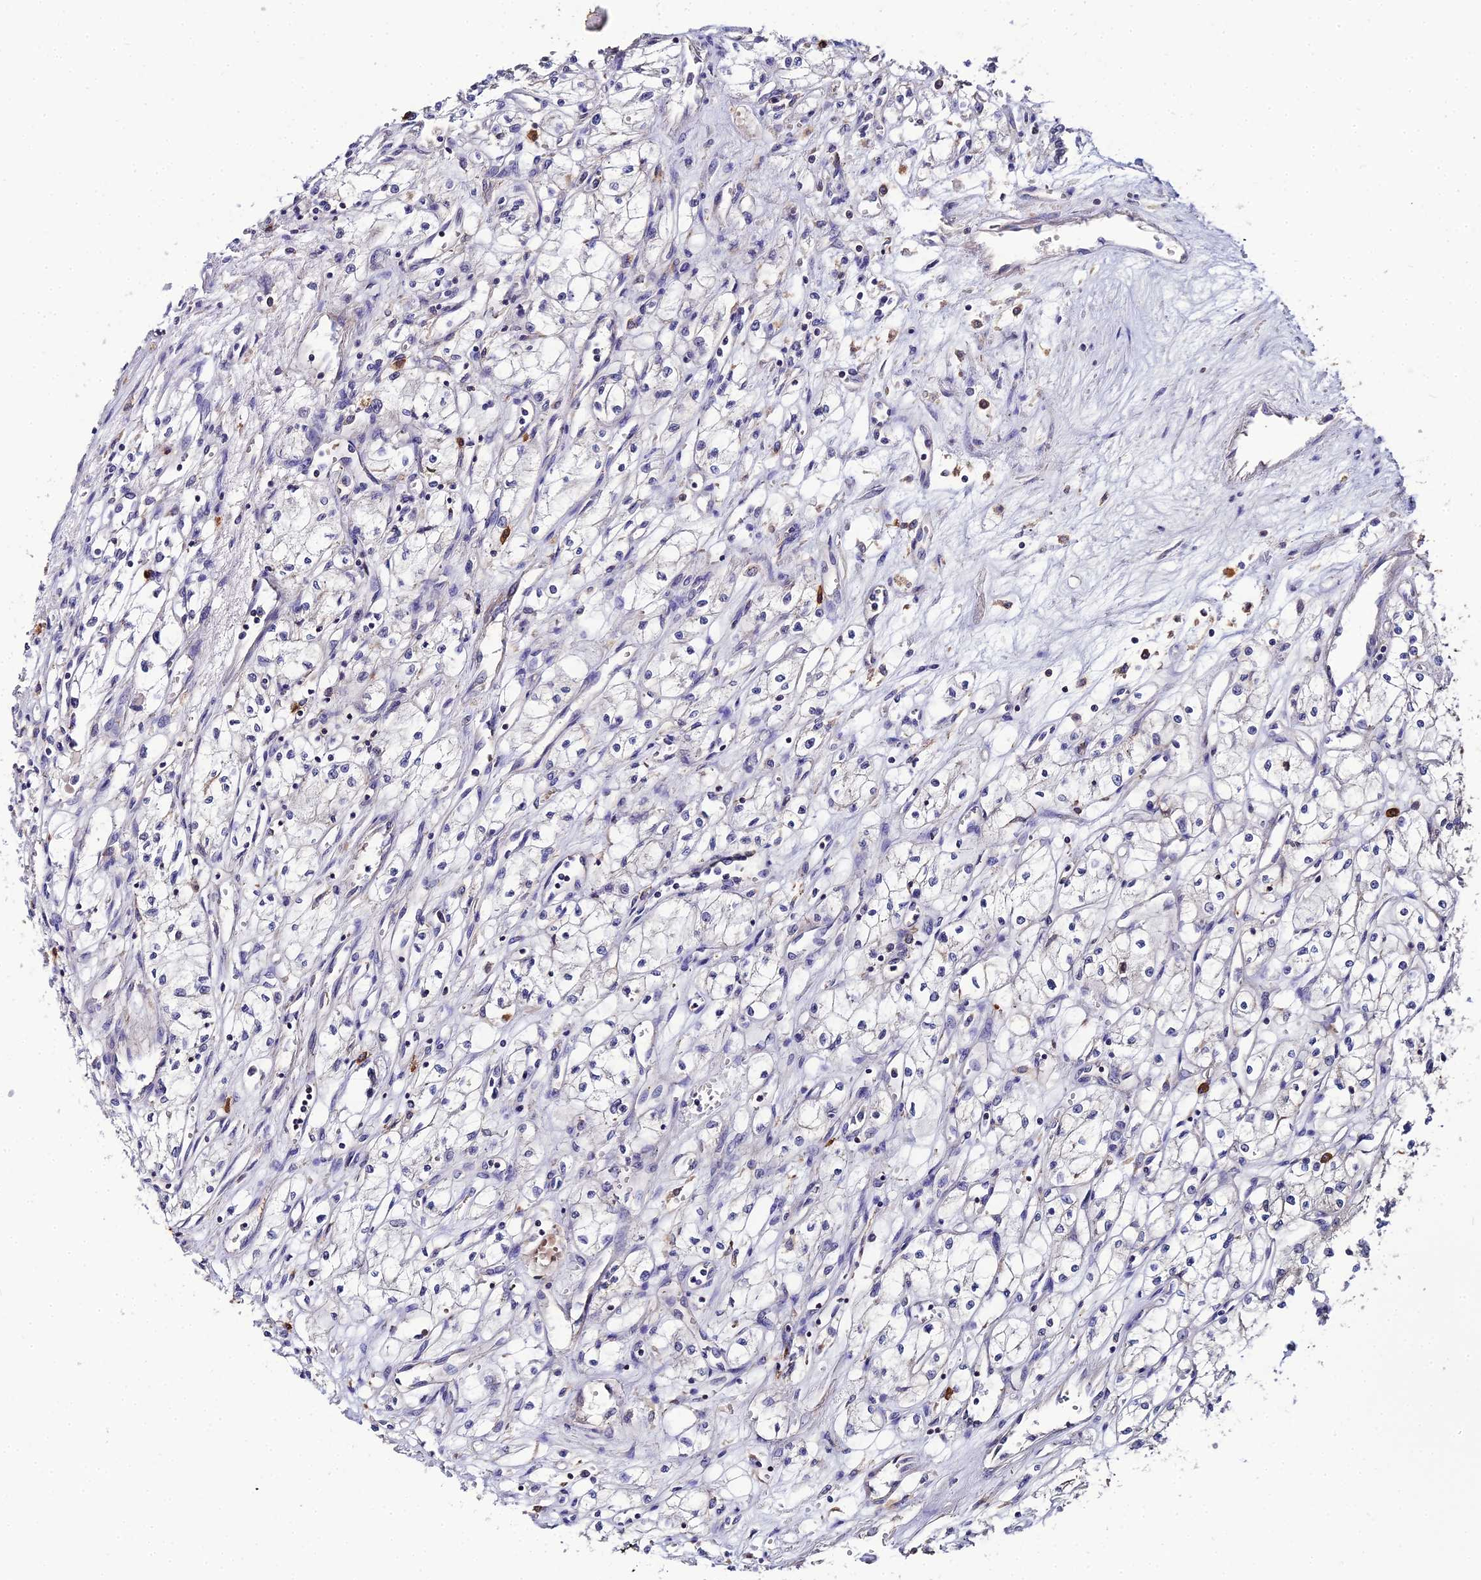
{"staining": {"intensity": "negative", "quantity": "none", "location": "none"}, "tissue": "renal cancer", "cell_type": "Tumor cells", "image_type": "cancer", "snomed": [{"axis": "morphology", "description": "Adenocarcinoma, NOS"}, {"axis": "topography", "description": "Kidney"}], "caption": "The histopathology image displays no staining of tumor cells in renal adenocarcinoma.", "gene": "LSM5", "patient": {"sex": "male", "age": 59}}